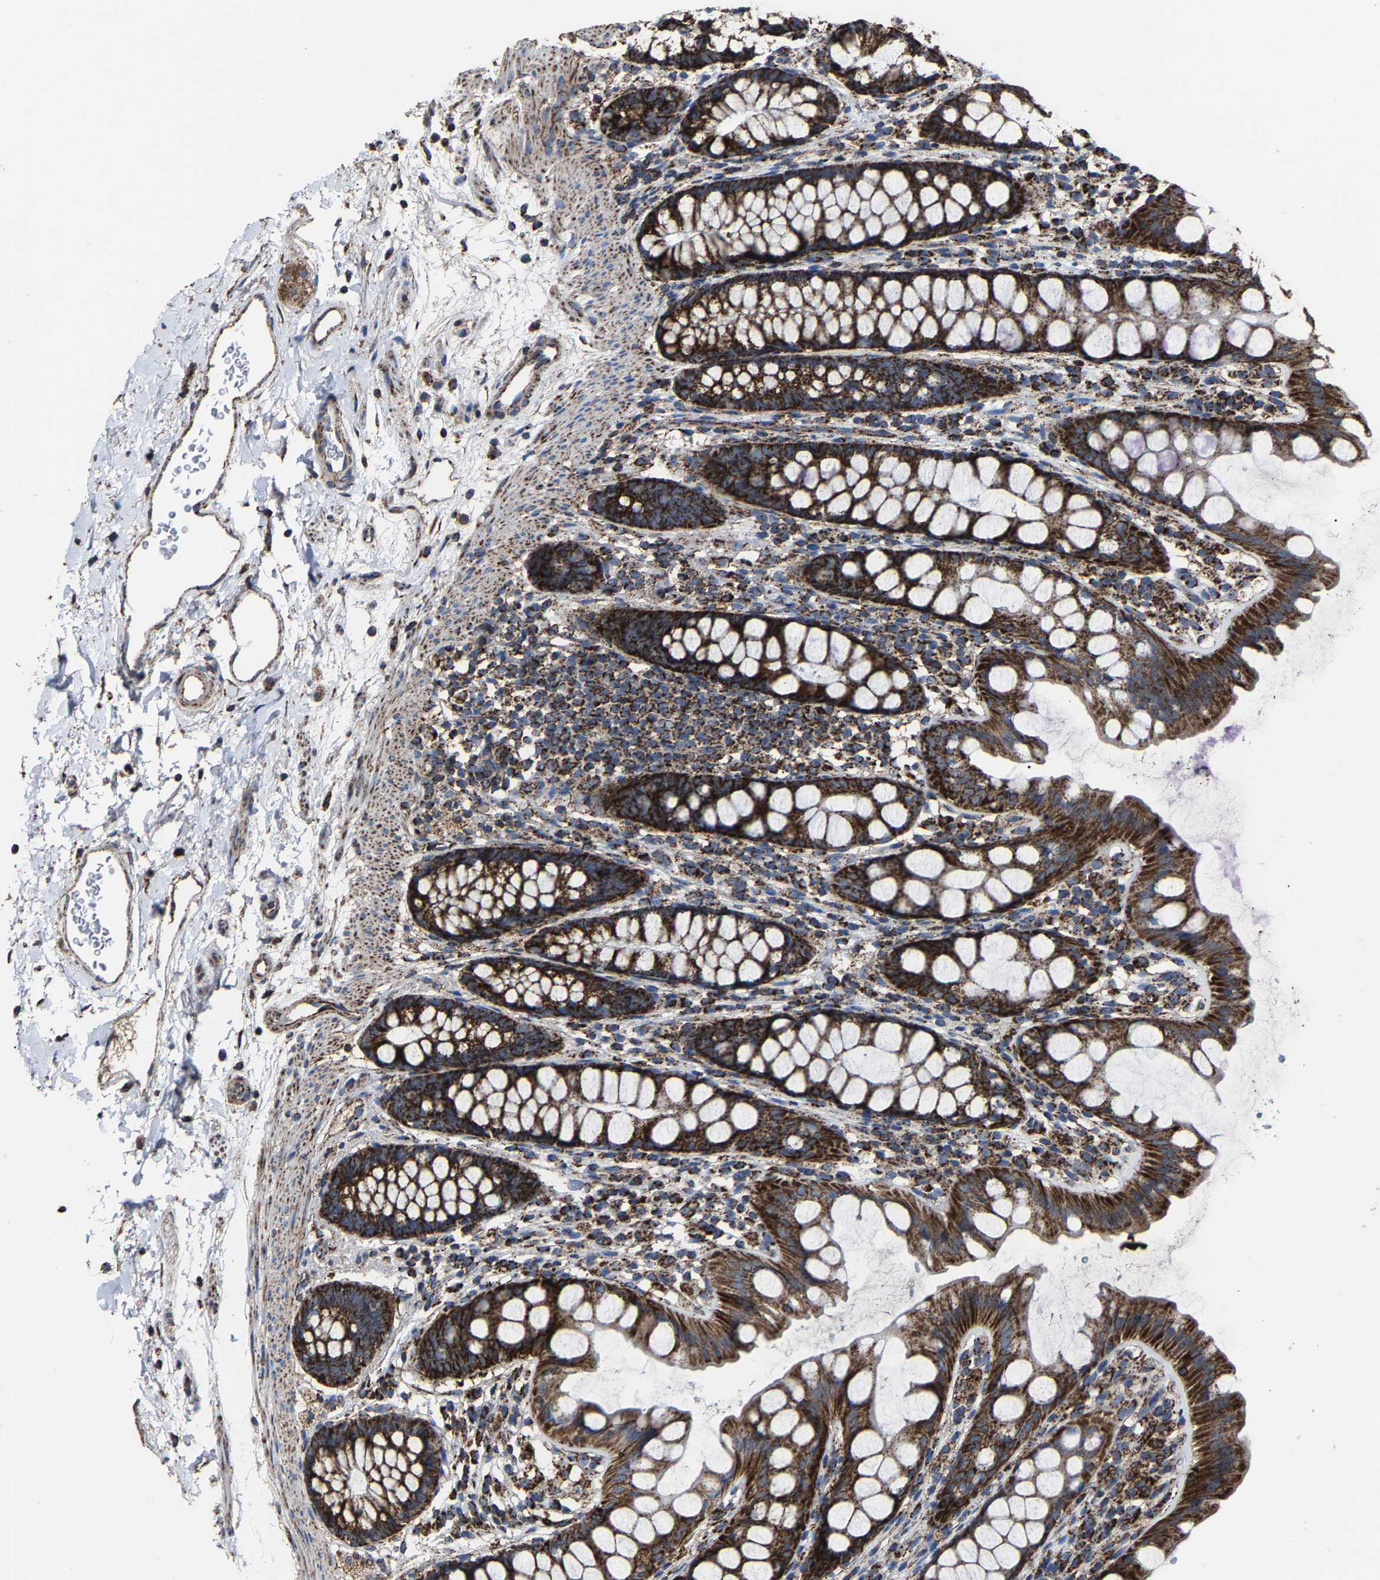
{"staining": {"intensity": "strong", "quantity": ">75%", "location": "cytoplasmic/membranous"}, "tissue": "rectum", "cell_type": "Glandular cells", "image_type": "normal", "snomed": [{"axis": "morphology", "description": "Normal tissue, NOS"}, {"axis": "topography", "description": "Rectum"}], "caption": "IHC of normal rectum shows high levels of strong cytoplasmic/membranous expression in approximately >75% of glandular cells.", "gene": "NDUFV3", "patient": {"sex": "female", "age": 65}}